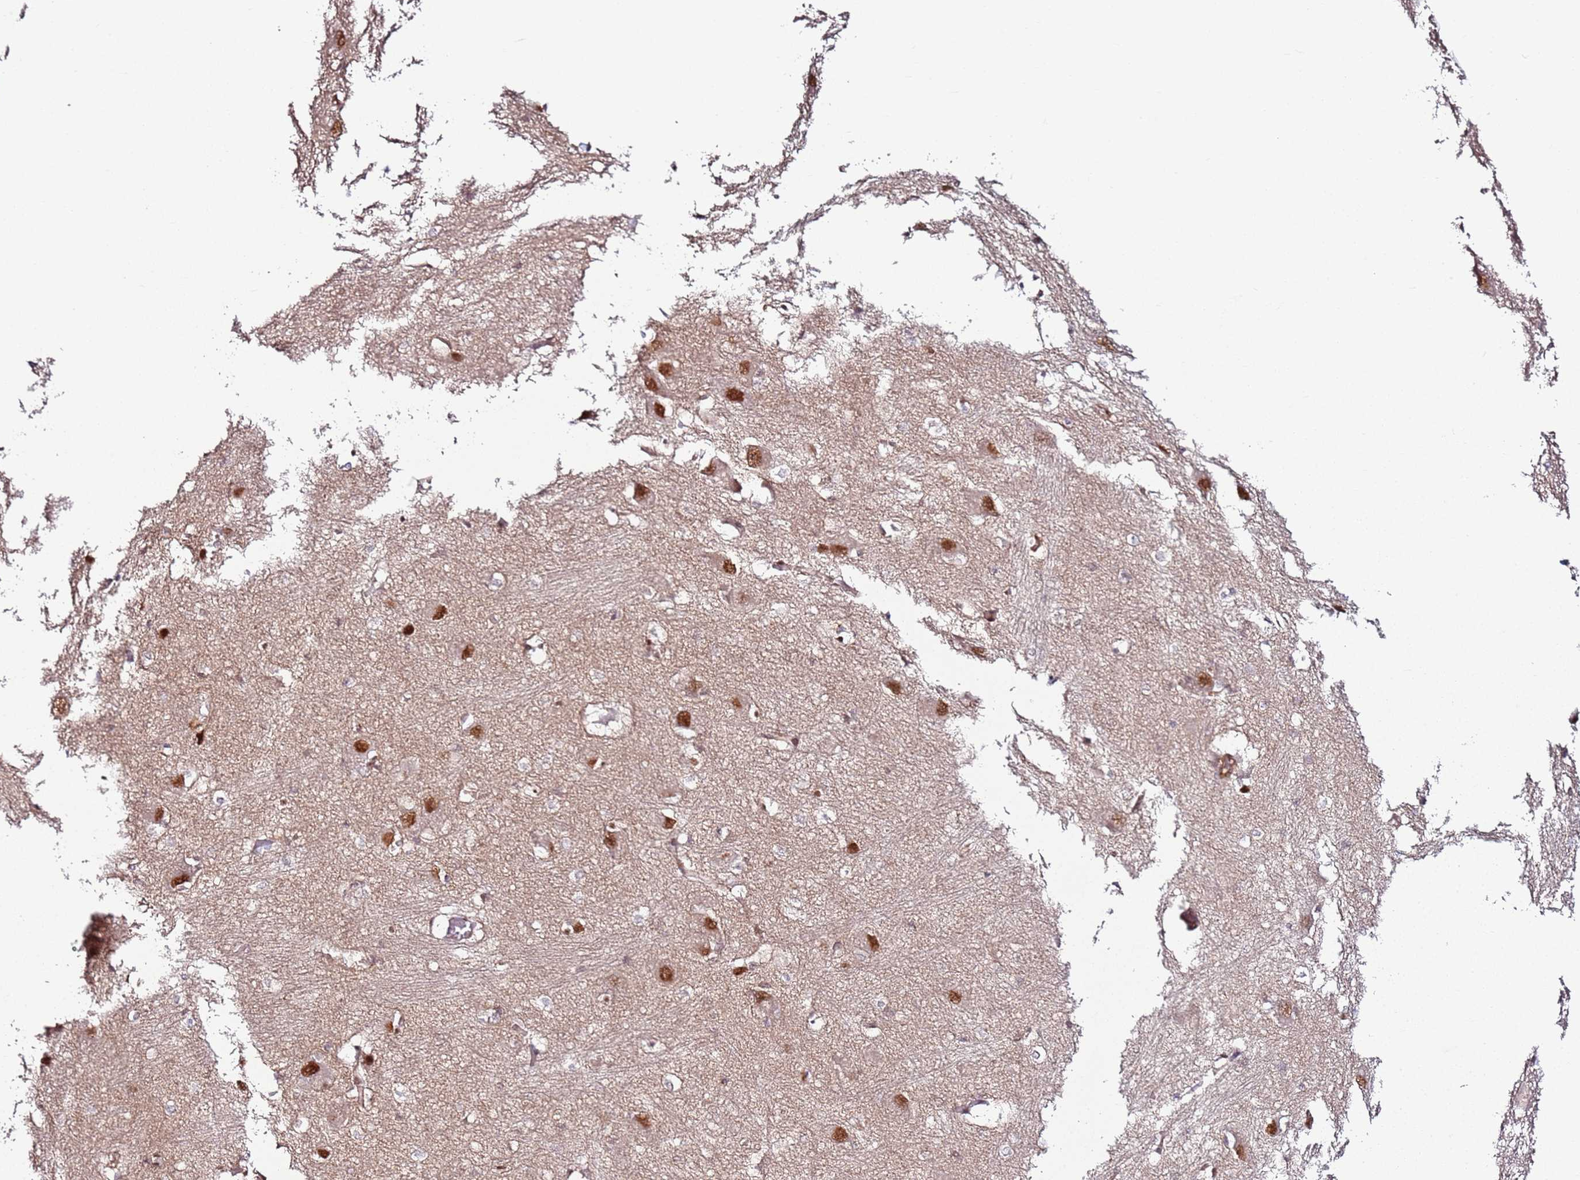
{"staining": {"intensity": "negative", "quantity": "none", "location": "none"}, "tissue": "caudate", "cell_type": "Glial cells", "image_type": "normal", "snomed": [{"axis": "morphology", "description": "Normal tissue, NOS"}, {"axis": "topography", "description": "Lateral ventricle wall"}], "caption": "This is an IHC histopathology image of benign human caudate. There is no positivity in glial cells.", "gene": "CCNYL1", "patient": {"sex": "male", "age": 37}}